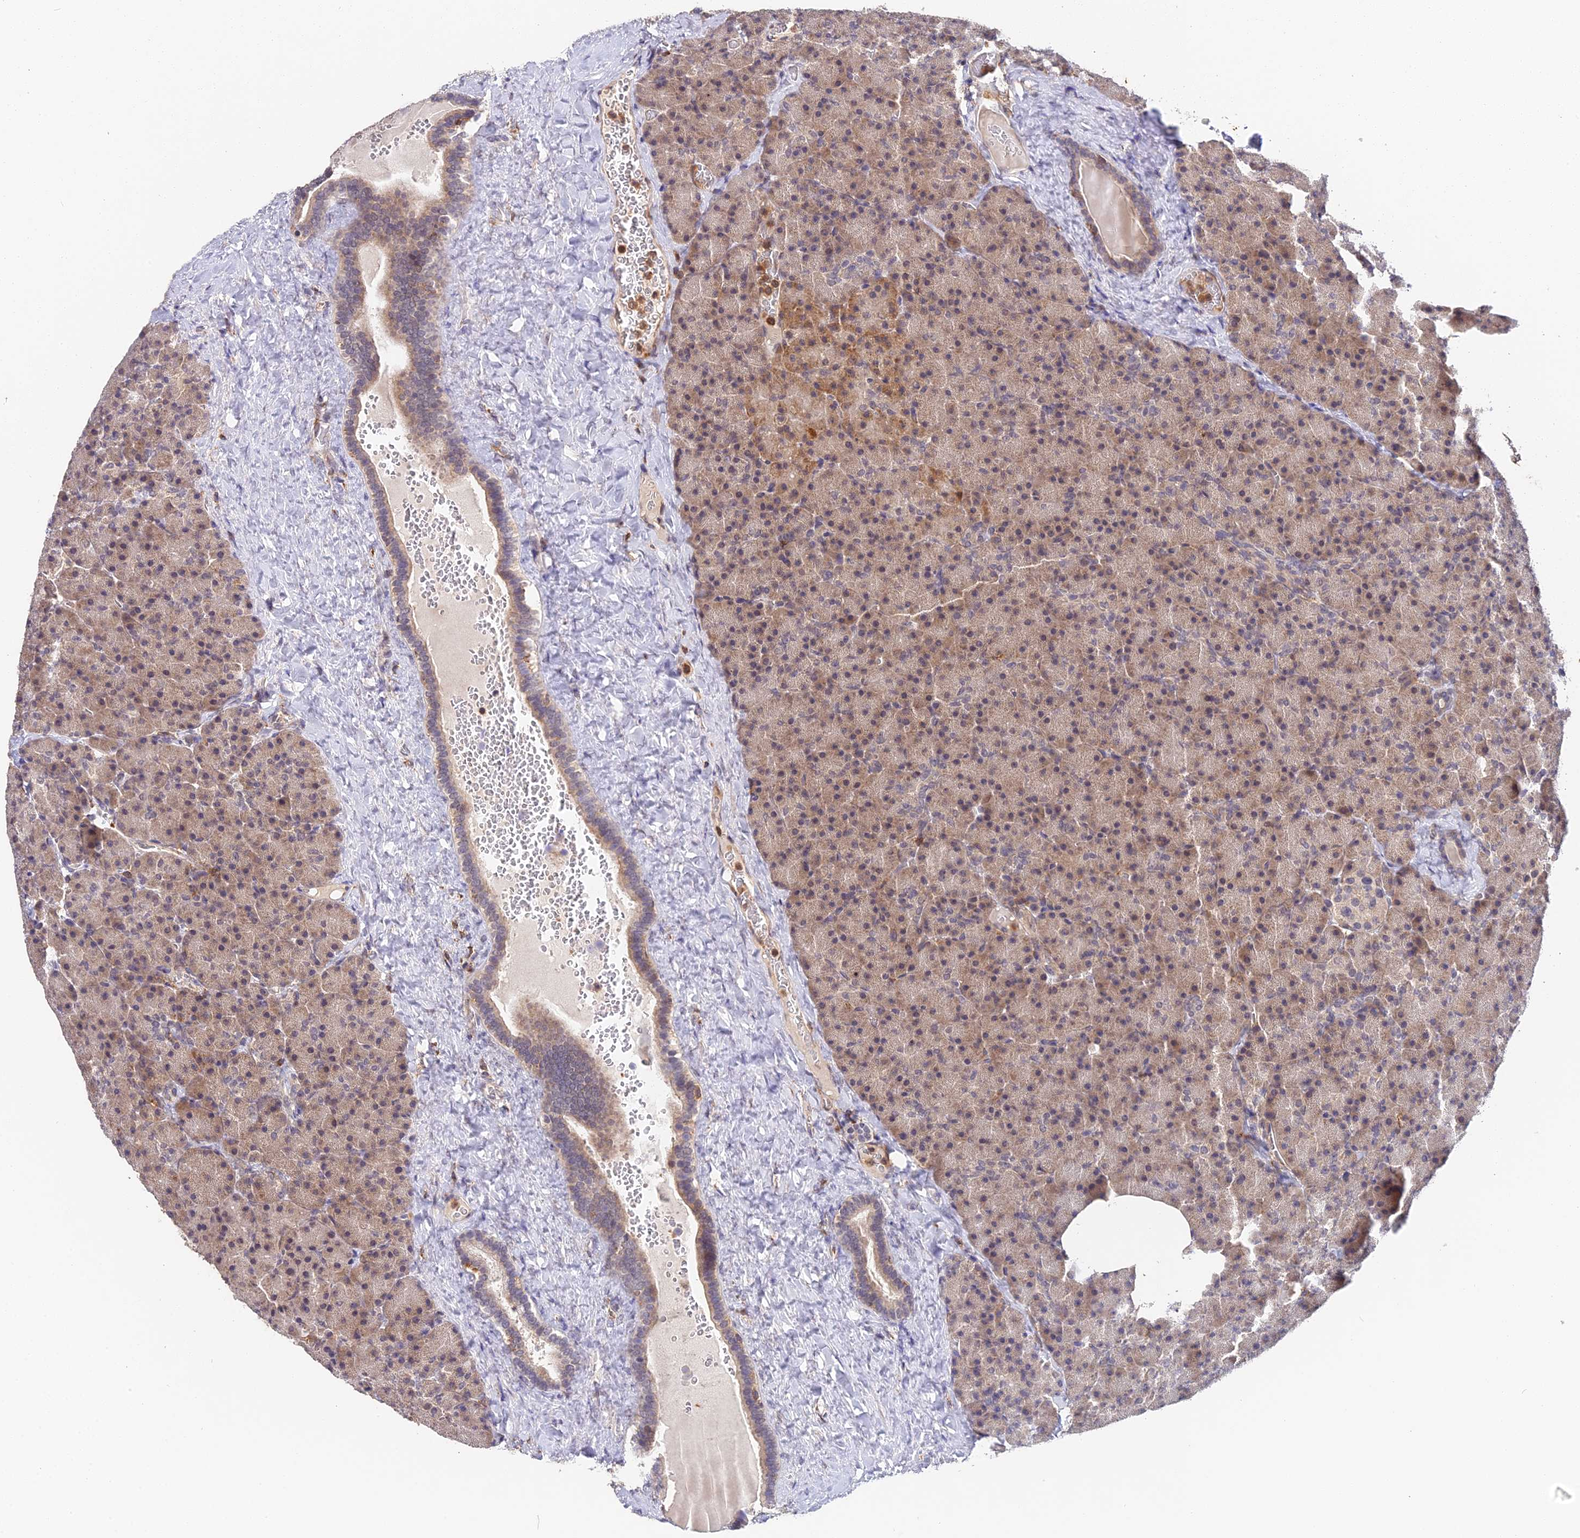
{"staining": {"intensity": "moderate", "quantity": "25%-75%", "location": "cytoplasmic/membranous"}, "tissue": "pancreas", "cell_type": "Exocrine glandular cells", "image_type": "normal", "snomed": [{"axis": "morphology", "description": "Normal tissue, NOS"}, {"axis": "morphology", "description": "Carcinoid, malignant, NOS"}, {"axis": "topography", "description": "Pancreas"}], "caption": "Moderate cytoplasmic/membranous positivity for a protein is seen in approximately 25%-75% of exocrine glandular cells of benign pancreas using immunohistochemistry (IHC).", "gene": "TPRX1", "patient": {"sex": "female", "age": 35}}